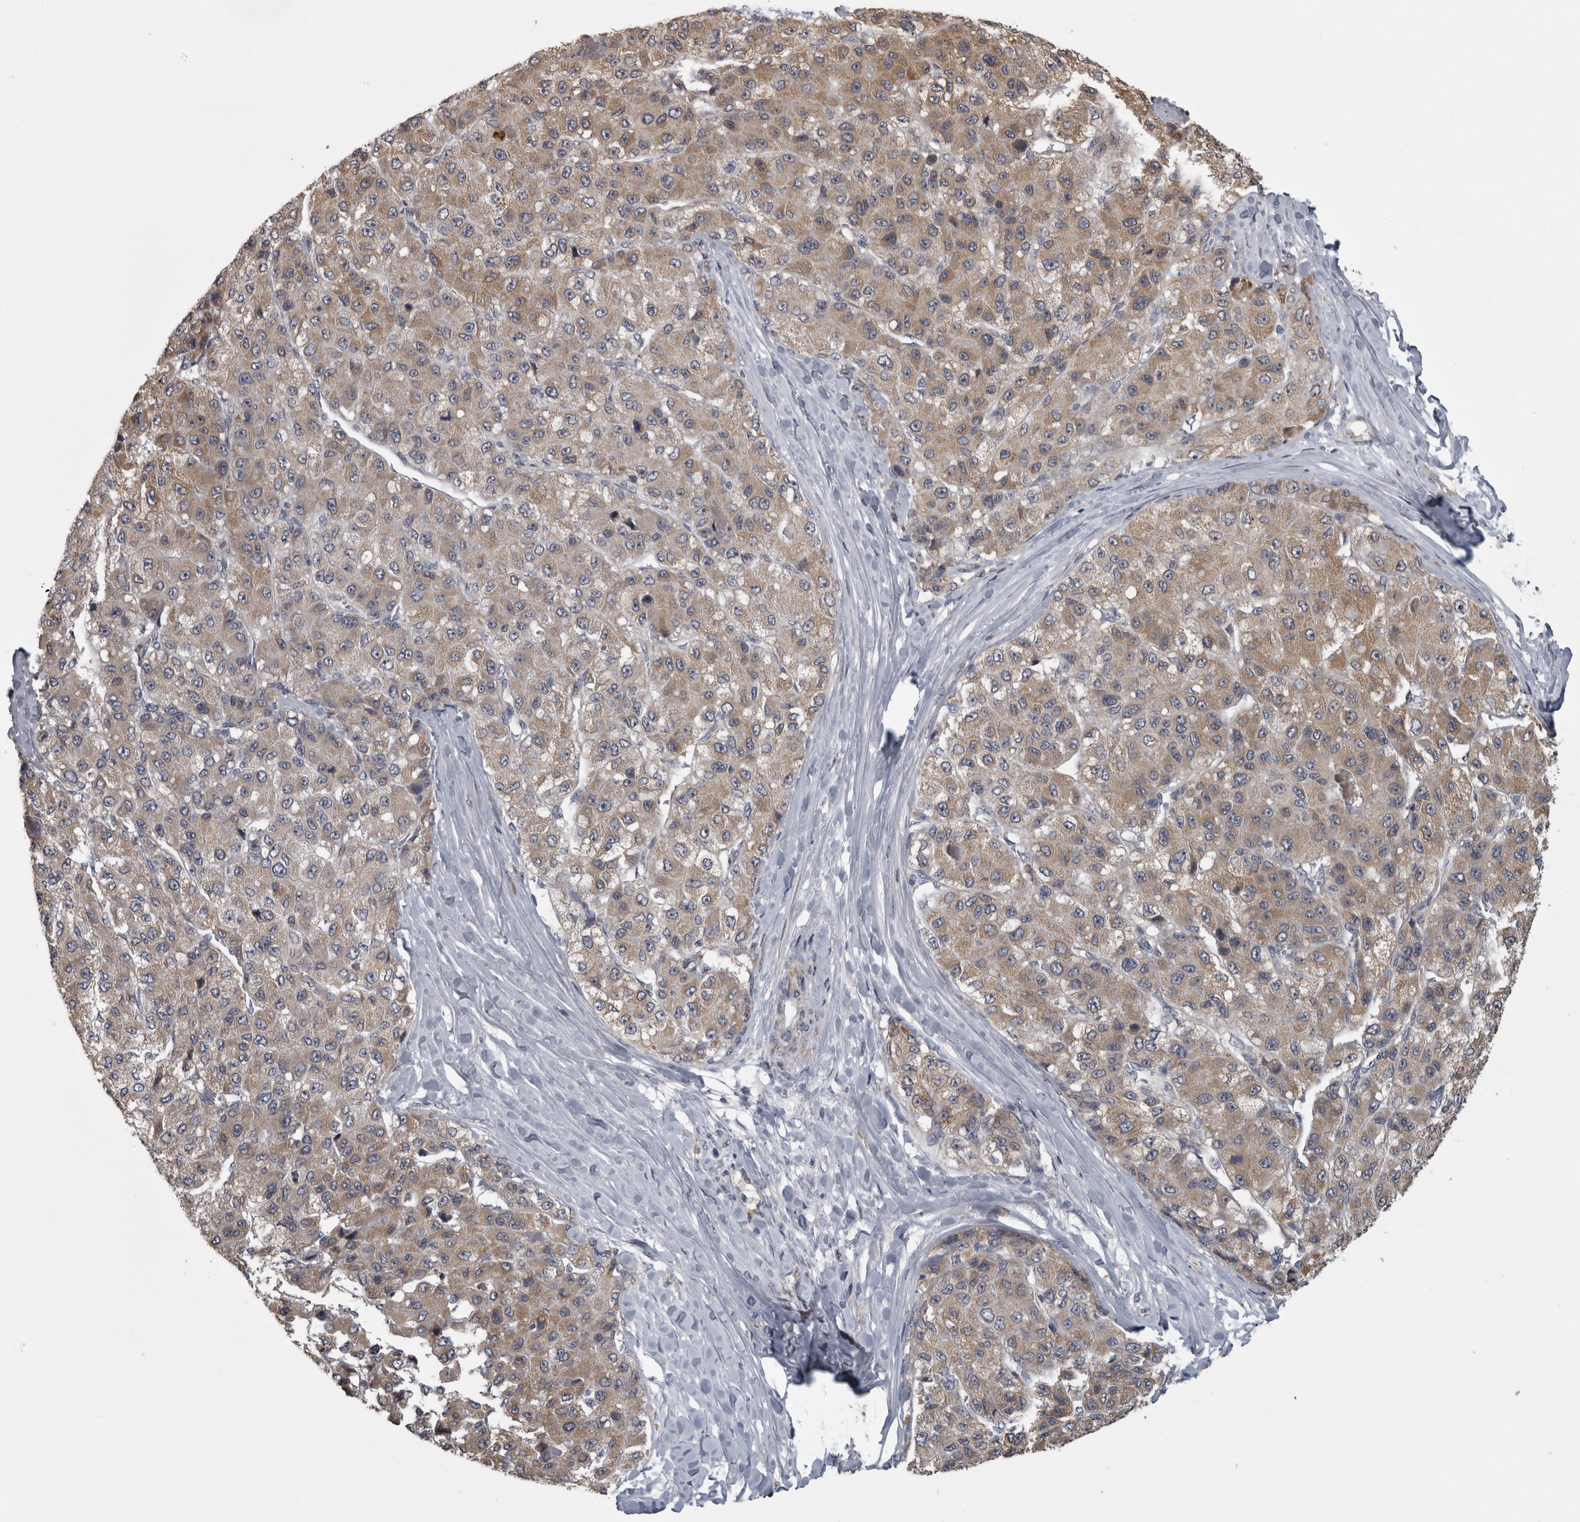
{"staining": {"intensity": "moderate", "quantity": ">75%", "location": "cytoplasmic/membranous"}, "tissue": "liver cancer", "cell_type": "Tumor cells", "image_type": "cancer", "snomed": [{"axis": "morphology", "description": "Carcinoma, Hepatocellular, NOS"}, {"axis": "topography", "description": "Liver"}], "caption": "Immunohistochemical staining of human liver cancer (hepatocellular carcinoma) displays moderate cytoplasmic/membranous protein staining in about >75% of tumor cells. (brown staining indicates protein expression, while blue staining denotes nuclei).", "gene": "DBT", "patient": {"sex": "male", "age": 80}}